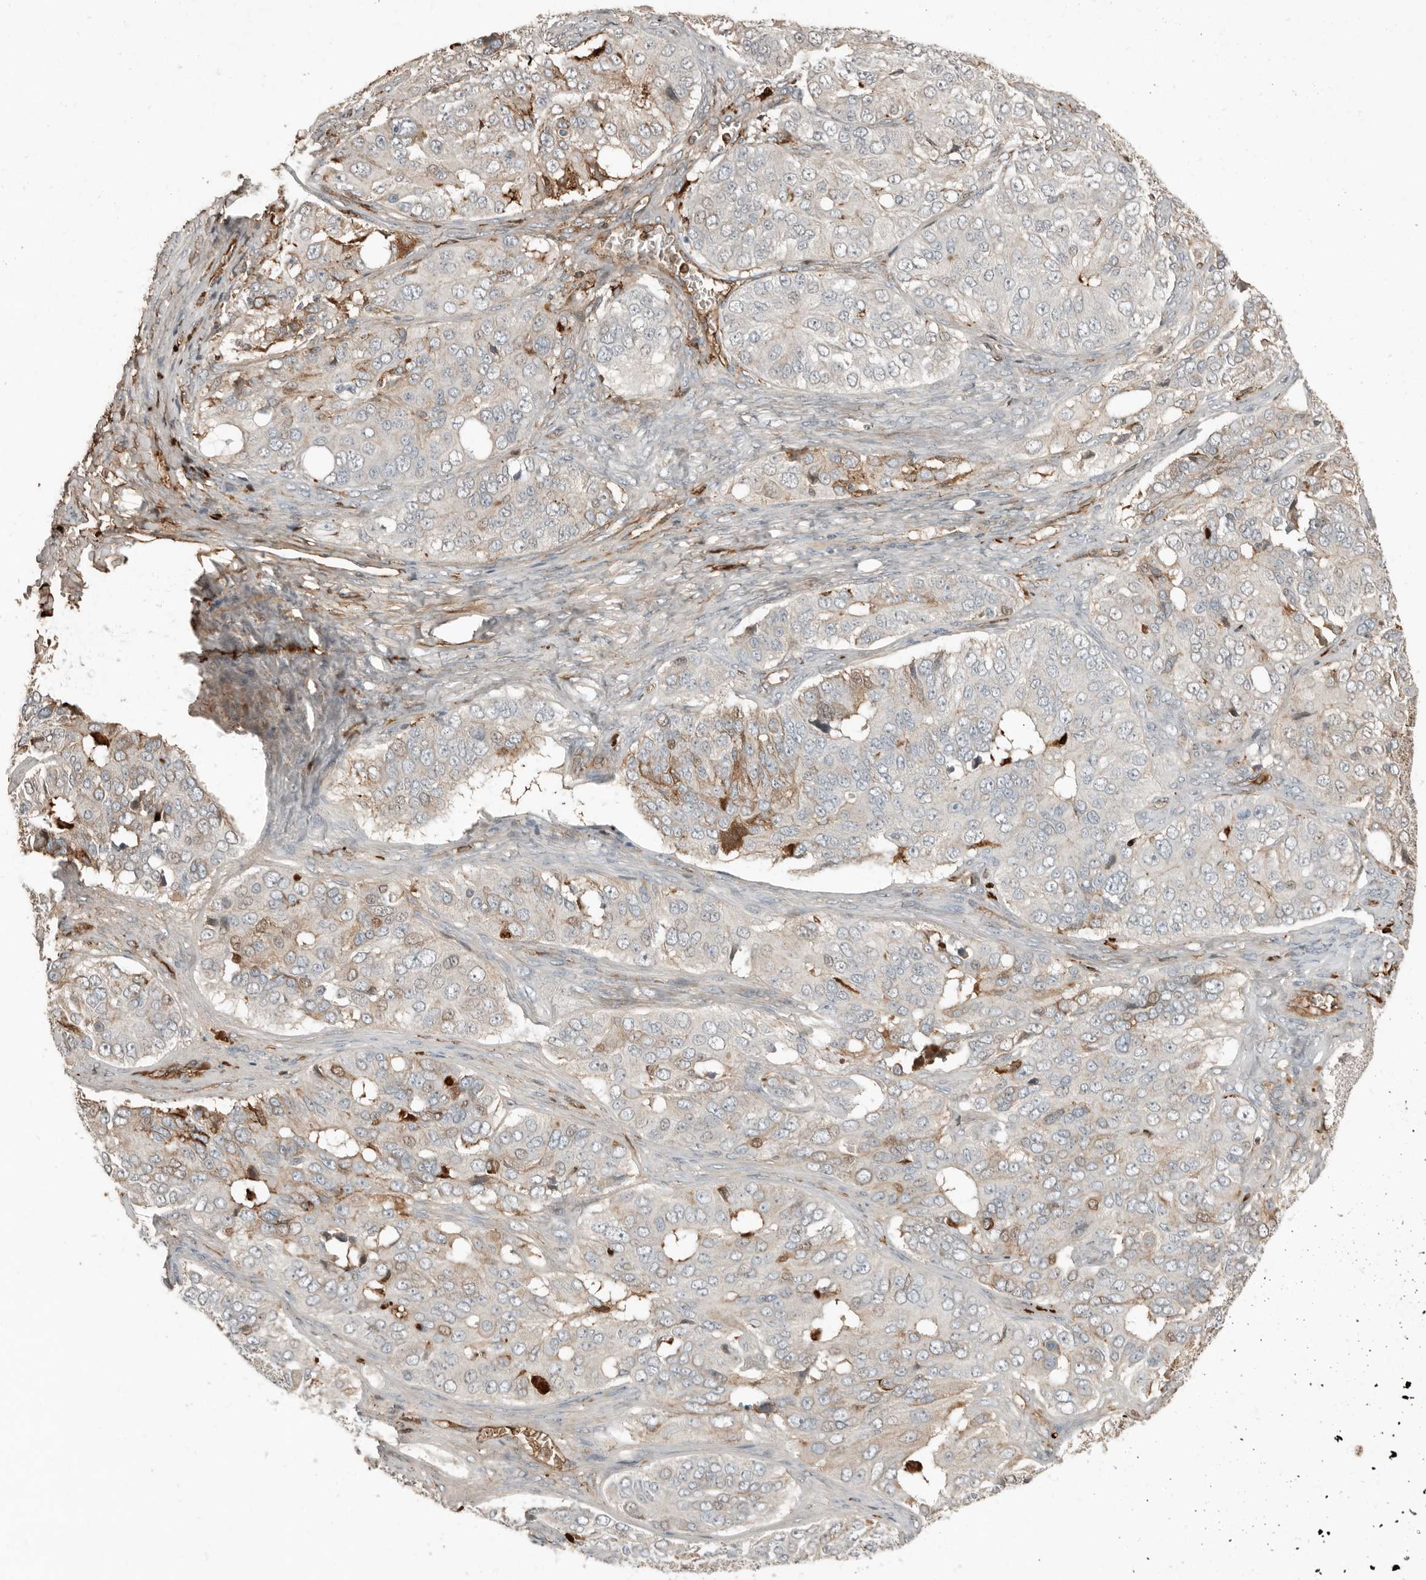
{"staining": {"intensity": "moderate", "quantity": "<25%", "location": "cytoplasmic/membranous"}, "tissue": "ovarian cancer", "cell_type": "Tumor cells", "image_type": "cancer", "snomed": [{"axis": "morphology", "description": "Carcinoma, endometroid"}, {"axis": "topography", "description": "Ovary"}], "caption": "The immunohistochemical stain shows moderate cytoplasmic/membranous staining in tumor cells of ovarian cancer (endometroid carcinoma) tissue. Nuclei are stained in blue.", "gene": "KLHL38", "patient": {"sex": "female", "age": 51}}